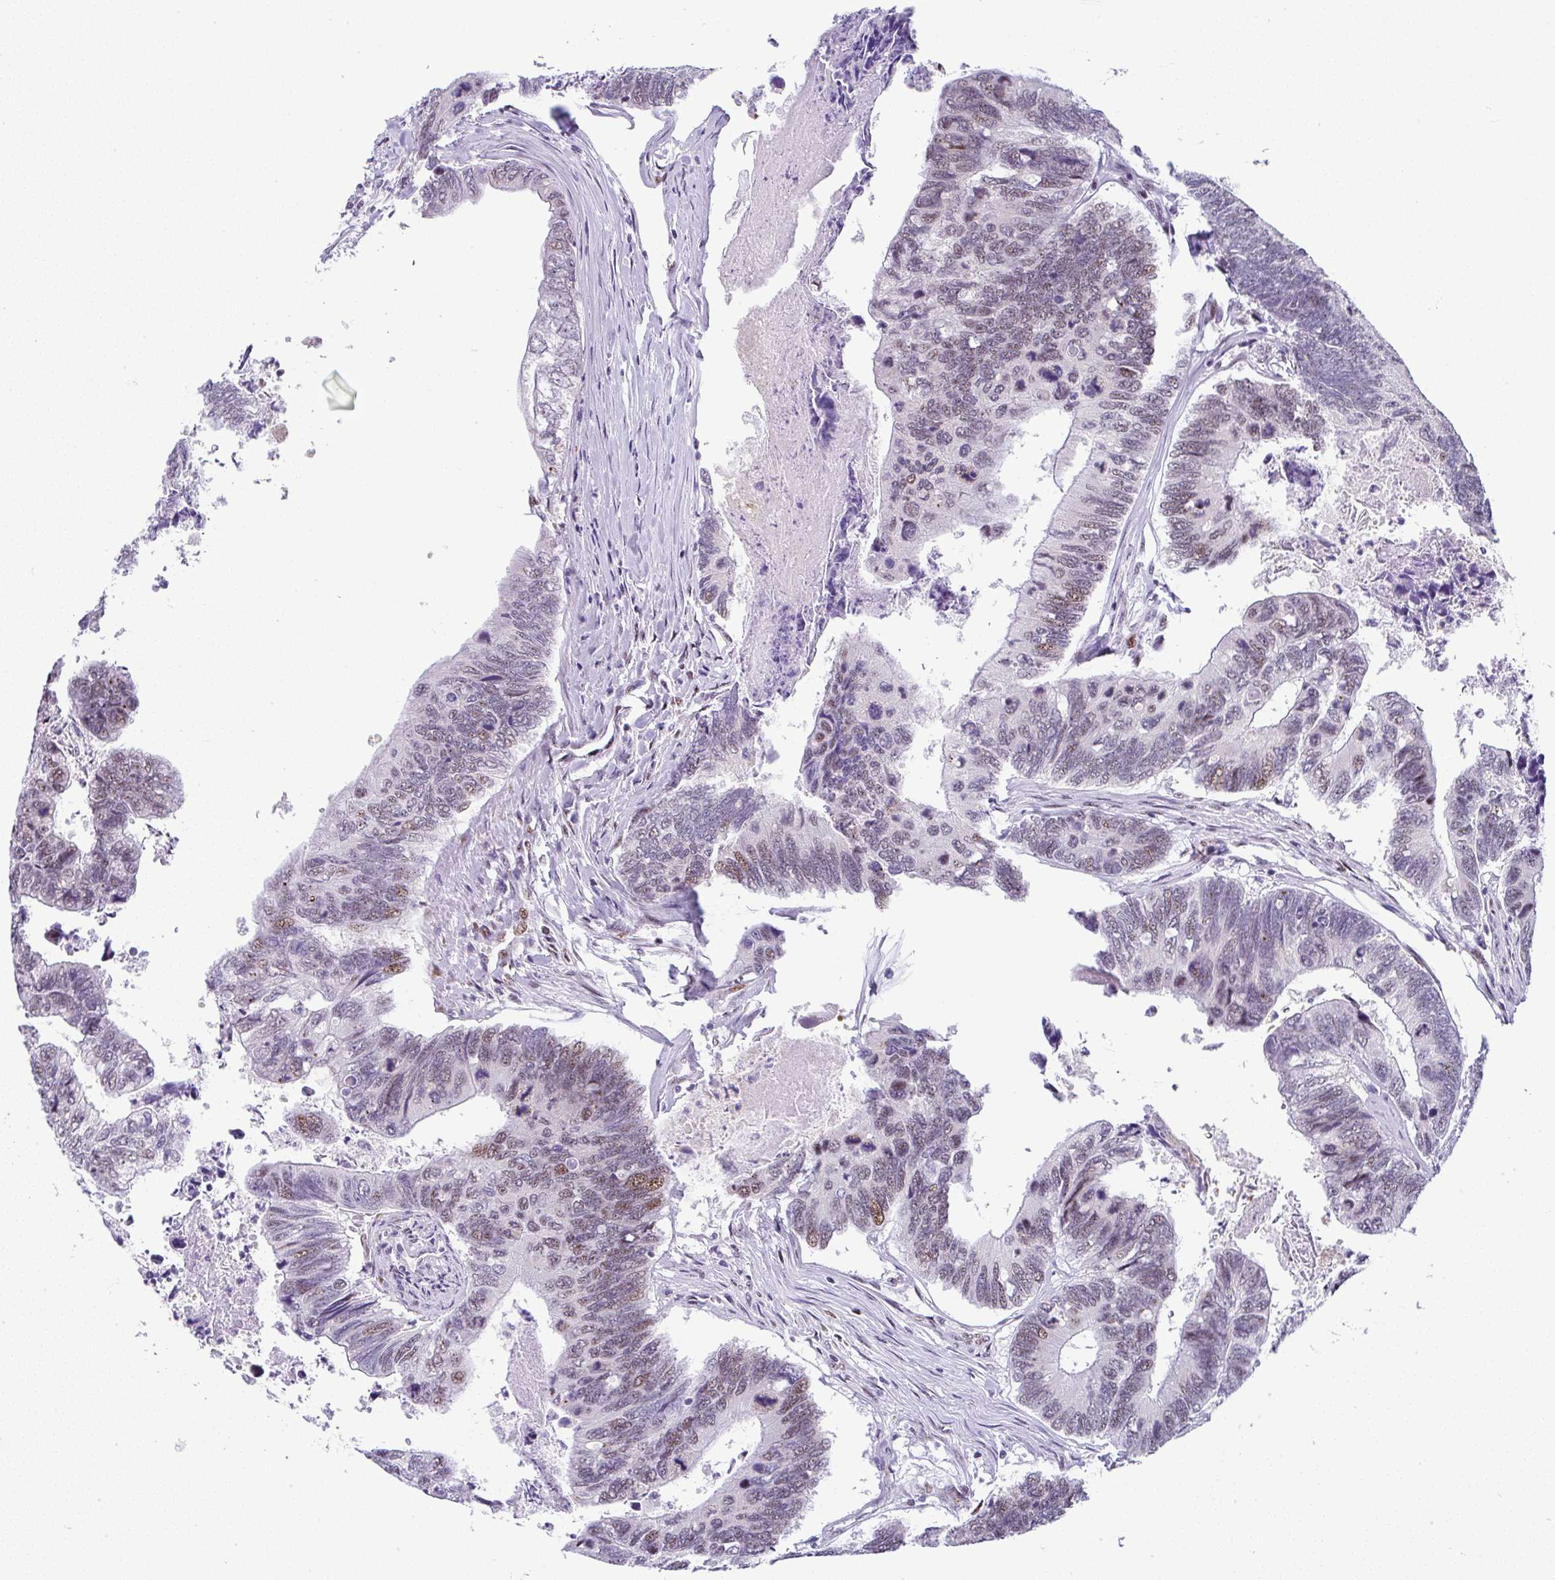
{"staining": {"intensity": "moderate", "quantity": "25%-75%", "location": "nuclear"}, "tissue": "colorectal cancer", "cell_type": "Tumor cells", "image_type": "cancer", "snomed": [{"axis": "morphology", "description": "Adenocarcinoma, NOS"}, {"axis": "topography", "description": "Colon"}], "caption": "Immunohistochemical staining of adenocarcinoma (colorectal) exhibits medium levels of moderate nuclear protein expression in approximately 25%-75% of tumor cells.", "gene": "NR1D2", "patient": {"sex": "female", "age": 67}}